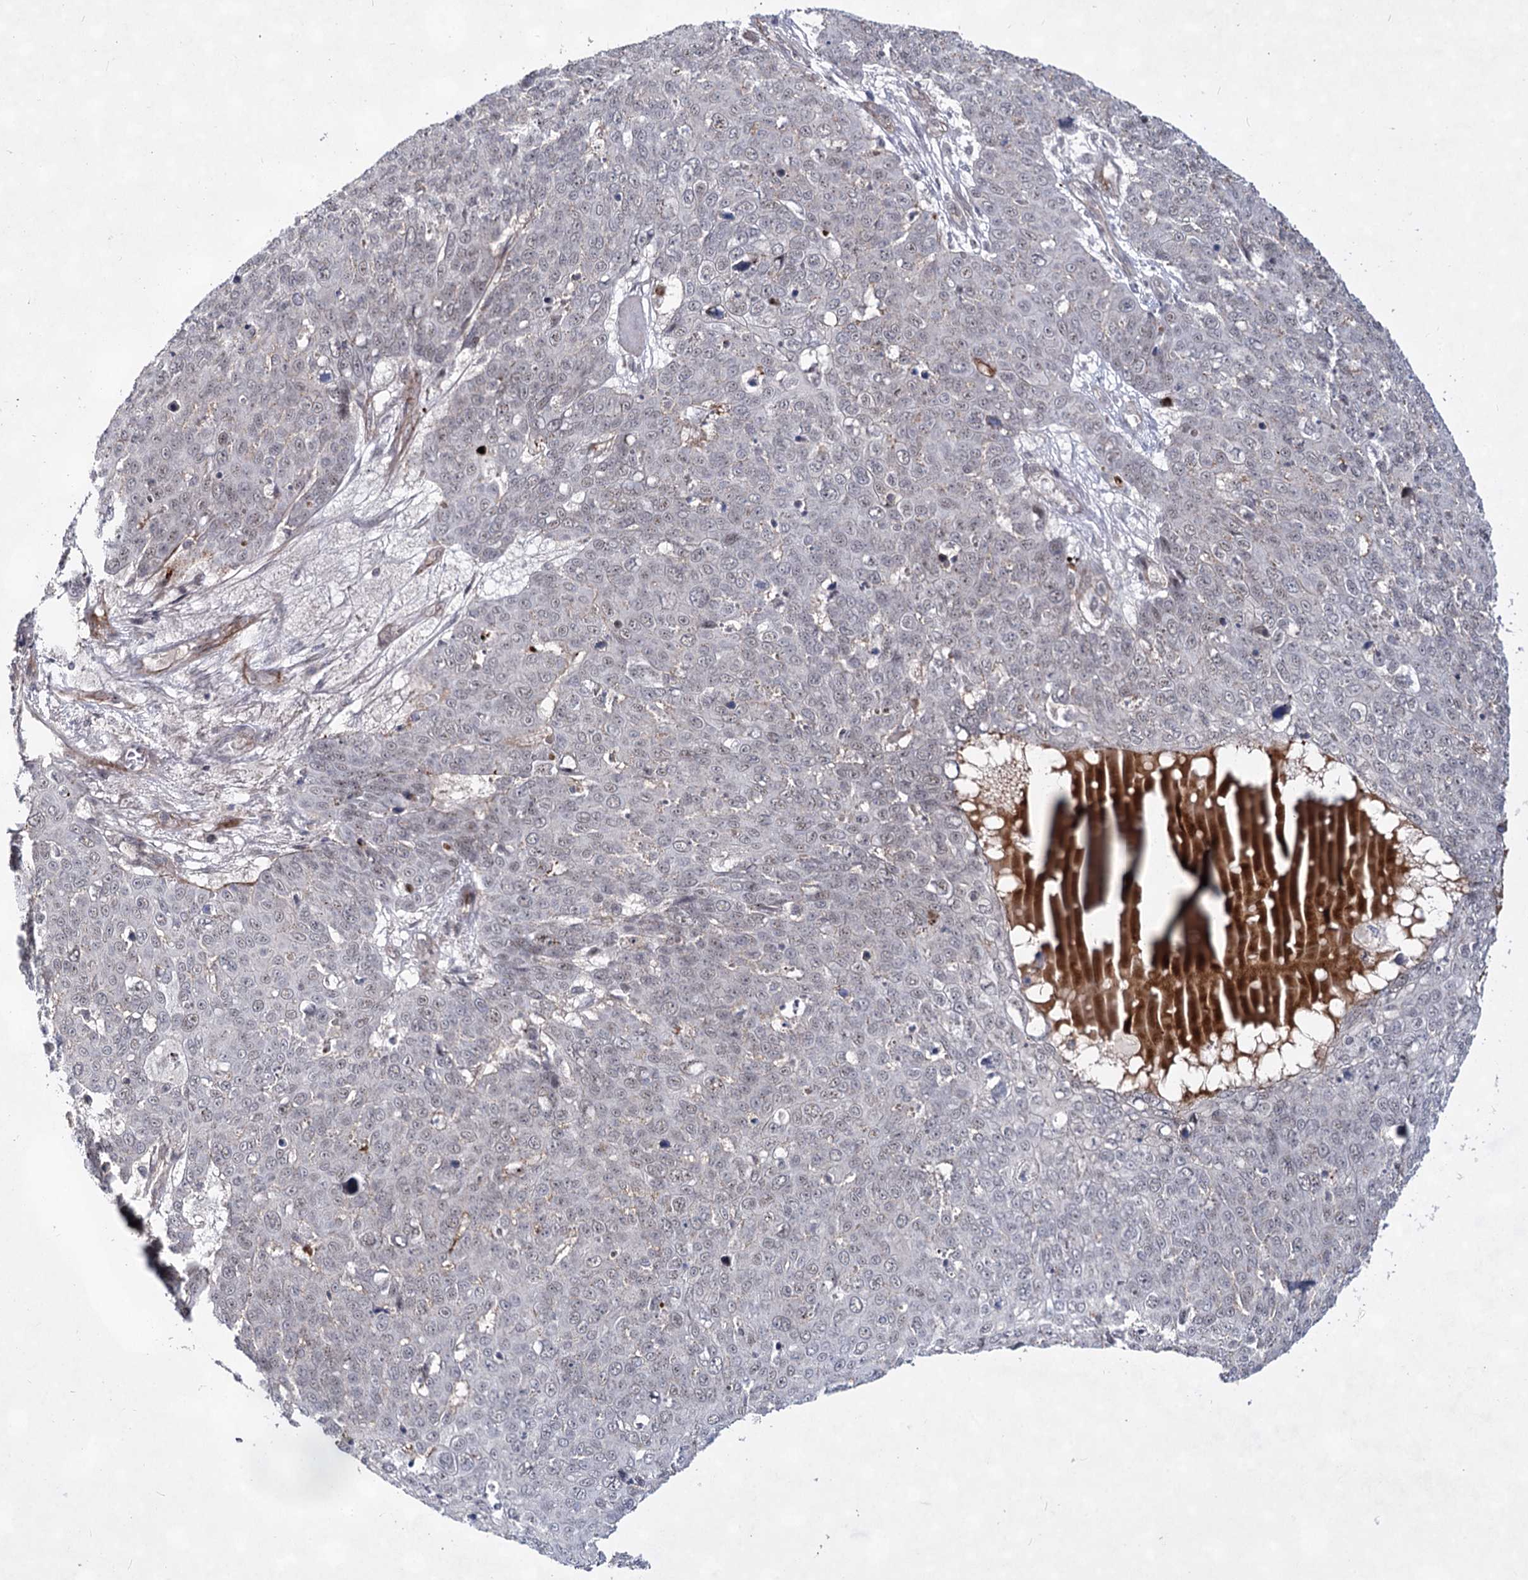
{"staining": {"intensity": "negative", "quantity": "none", "location": "none"}, "tissue": "skin cancer", "cell_type": "Tumor cells", "image_type": "cancer", "snomed": [{"axis": "morphology", "description": "Squamous cell carcinoma, NOS"}, {"axis": "topography", "description": "Skin"}], "caption": "Immunohistochemistry (IHC) micrograph of human squamous cell carcinoma (skin) stained for a protein (brown), which reveals no expression in tumor cells.", "gene": "ATL2", "patient": {"sex": "male", "age": 71}}